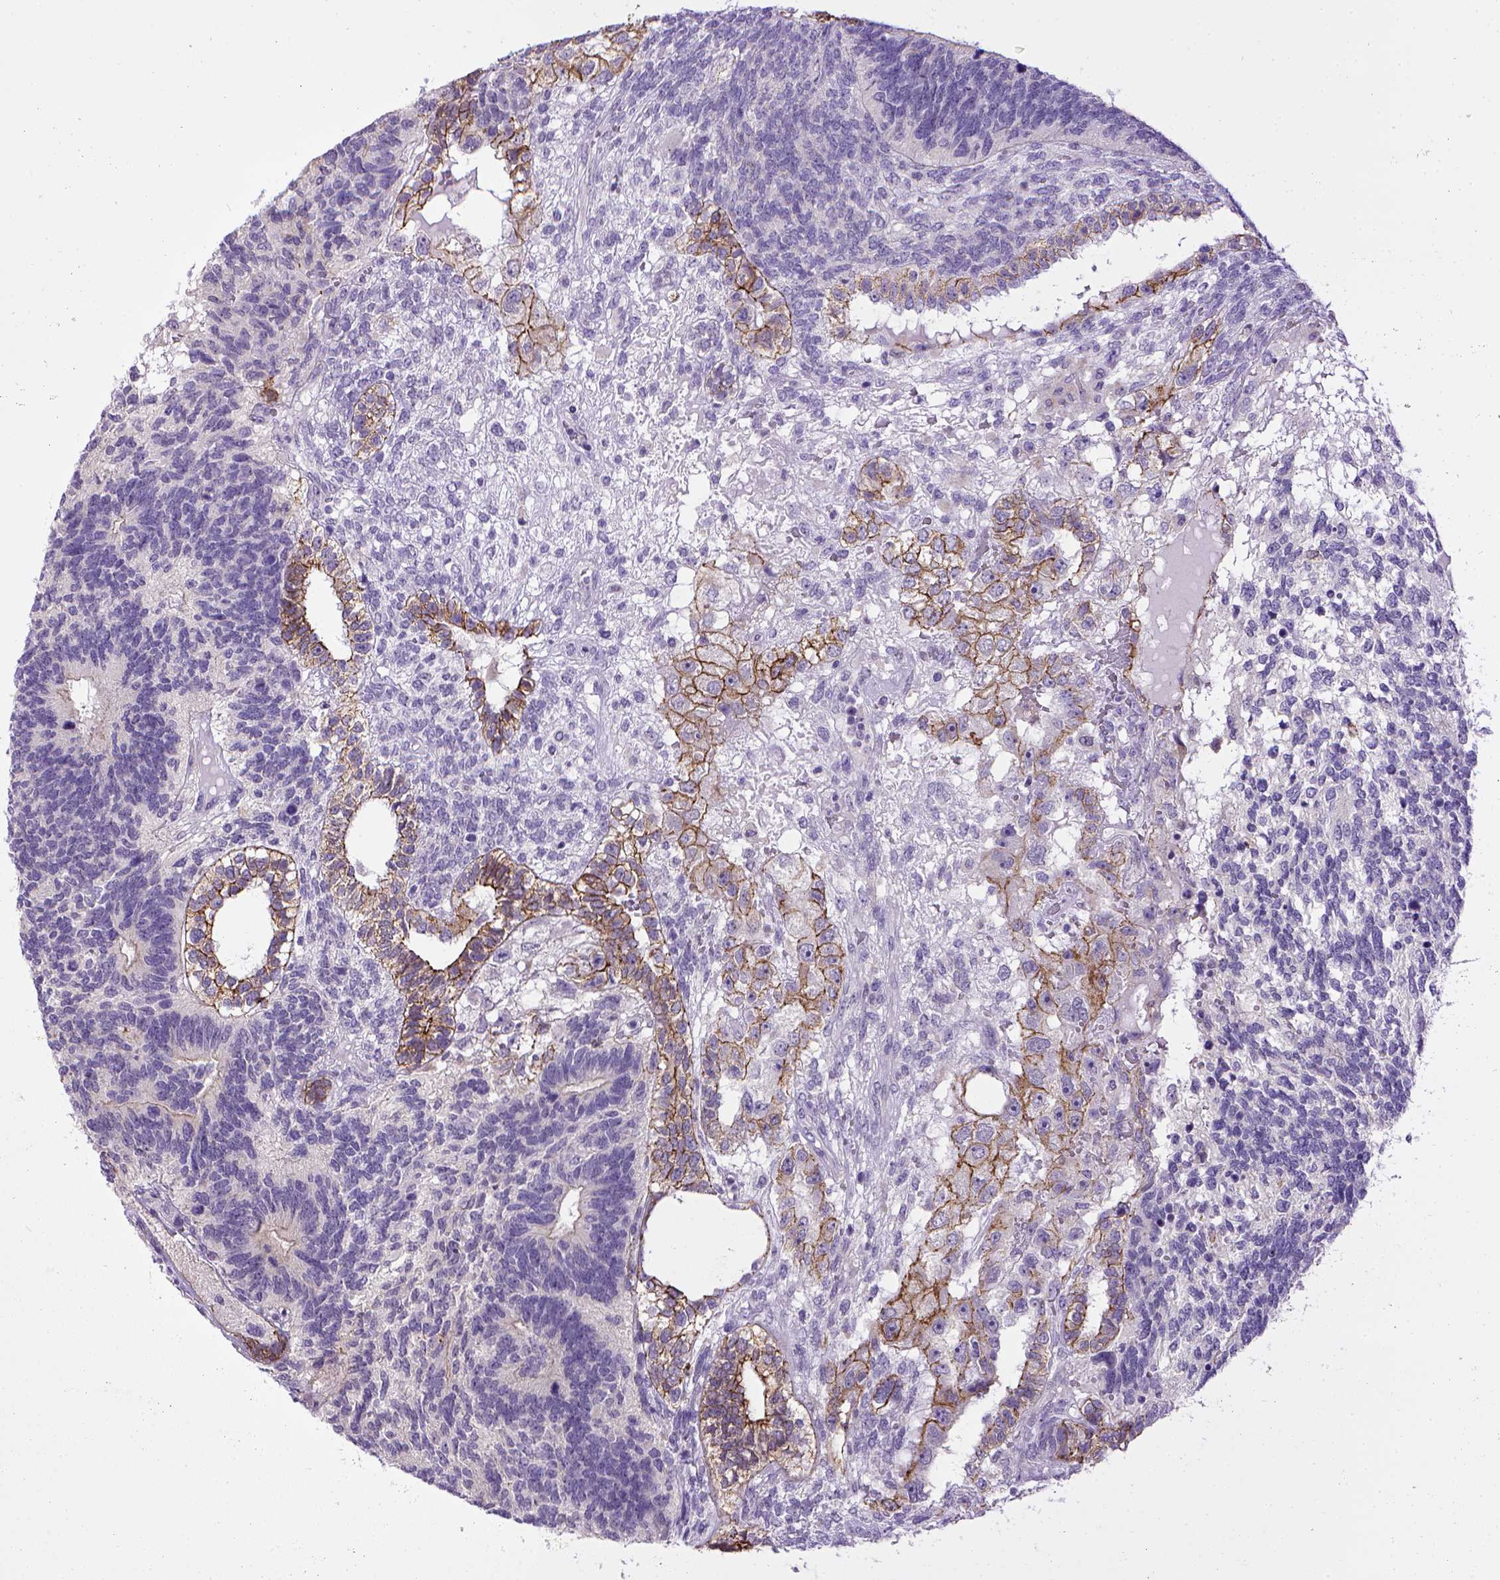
{"staining": {"intensity": "strong", "quantity": ">75%", "location": "cytoplasmic/membranous"}, "tissue": "testis cancer", "cell_type": "Tumor cells", "image_type": "cancer", "snomed": [{"axis": "morphology", "description": "Seminoma, NOS"}, {"axis": "morphology", "description": "Carcinoma, Embryonal, NOS"}, {"axis": "topography", "description": "Testis"}], "caption": "Protein staining of seminoma (testis) tissue reveals strong cytoplasmic/membranous staining in approximately >75% of tumor cells. (Brightfield microscopy of DAB IHC at high magnification).", "gene": "CDH1", "patient": {"sex": "male", "age": 41}}